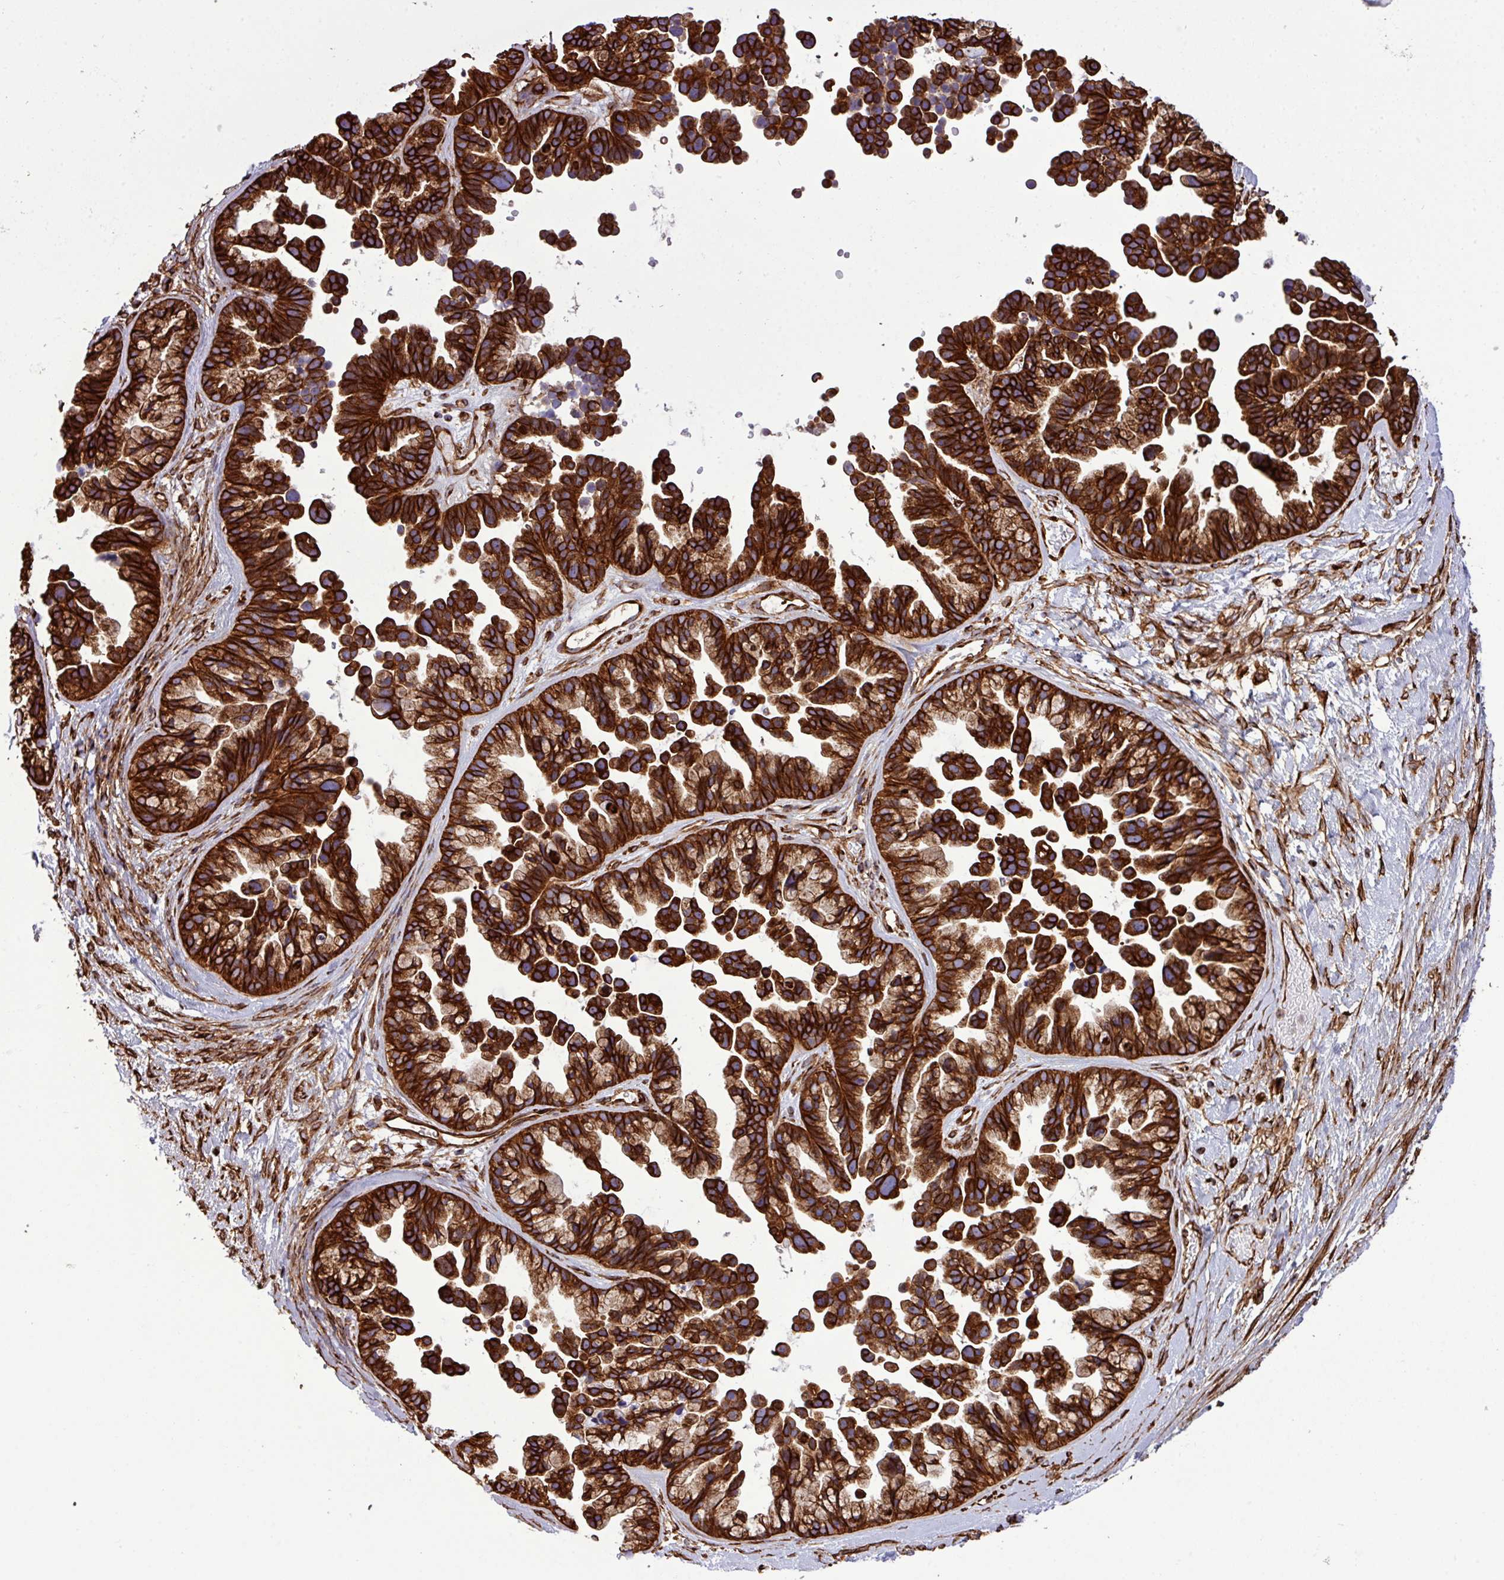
{"staining": {"intensity": "strong", "quantity": ">75%", "location": "cytoplasmic/membranous"}, "tissue": "ovarian cancer", "cell_type": "Tumor cells", "image_type": "cancer", "snomed": [{"axis": "morphology", "description": "Cystadenocarcinoma, serous, NOS"}, {"axis": "topography", "description": "Ovary"}], "caption": "Protein staining of ovarian cancer tissue shows strong cytoplasmic/membranous expression in approximately >75% of tumor cells.", "gene": "ZNF300", "patient": {"sex": "female", "age": 56}}